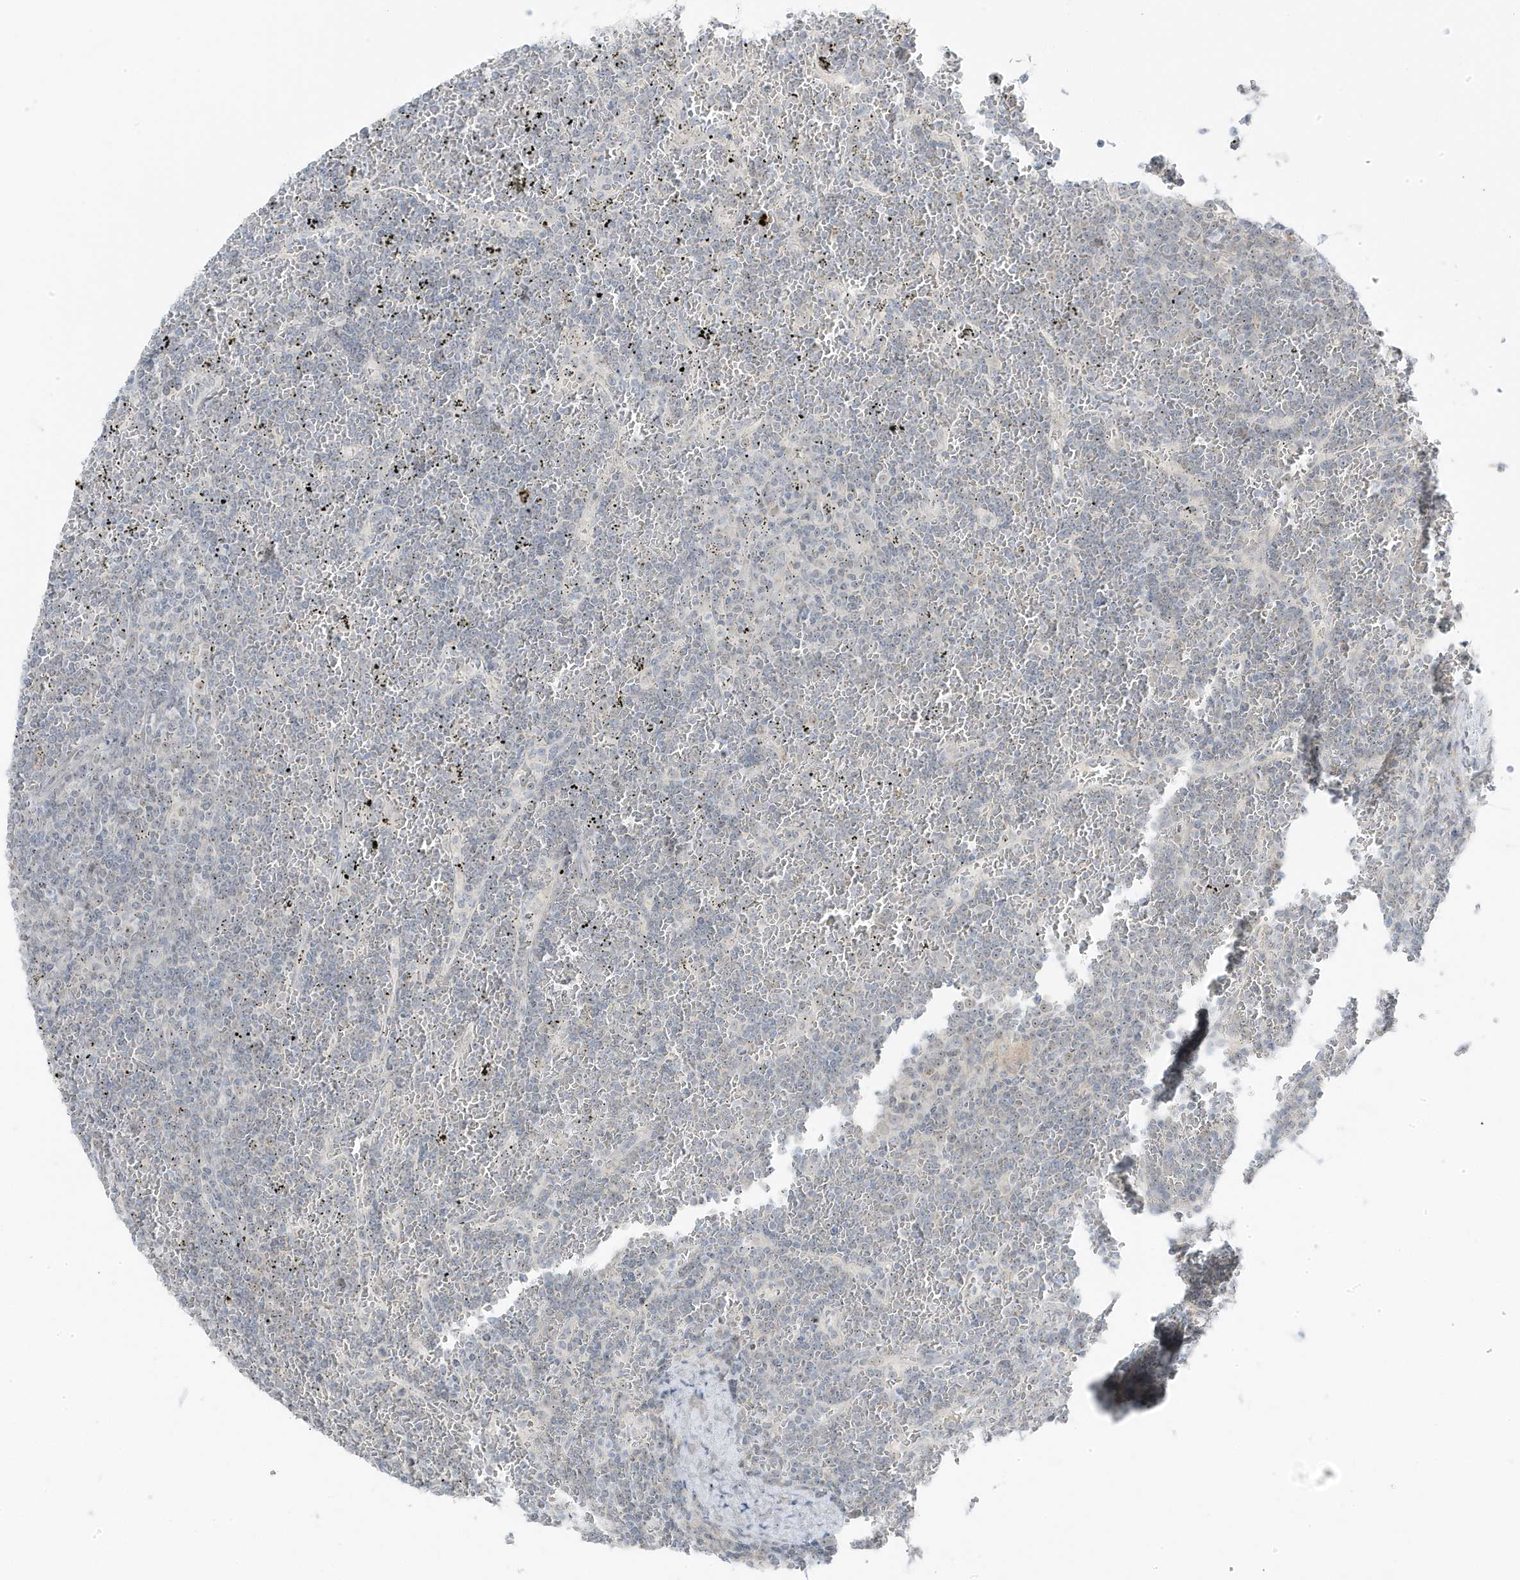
{"staining": {"intensity": "negative", "quantity": "none", "location": "none"}, "tissue": "lymphoma", "cell_type": "Tumor cells", "image_type": "cancer", "snomed": [{"axis": "morphology", "description": "Malignant lymphoma, non-Hodgkin's type, Low grade"}, {"axis": "topography", "description": "Spleen"}], "caption": "This is a histopathology image of IHC staining of lymphoma, which shows no staining in tumor cells. The staining was performed using DAB to visualize the protein expression in brown, while the nuclei were stained in blue with hematoxylin (Magnification: 20x).", "gene": "TSEN15", "patient": {"sex": "female", "age": 19}}